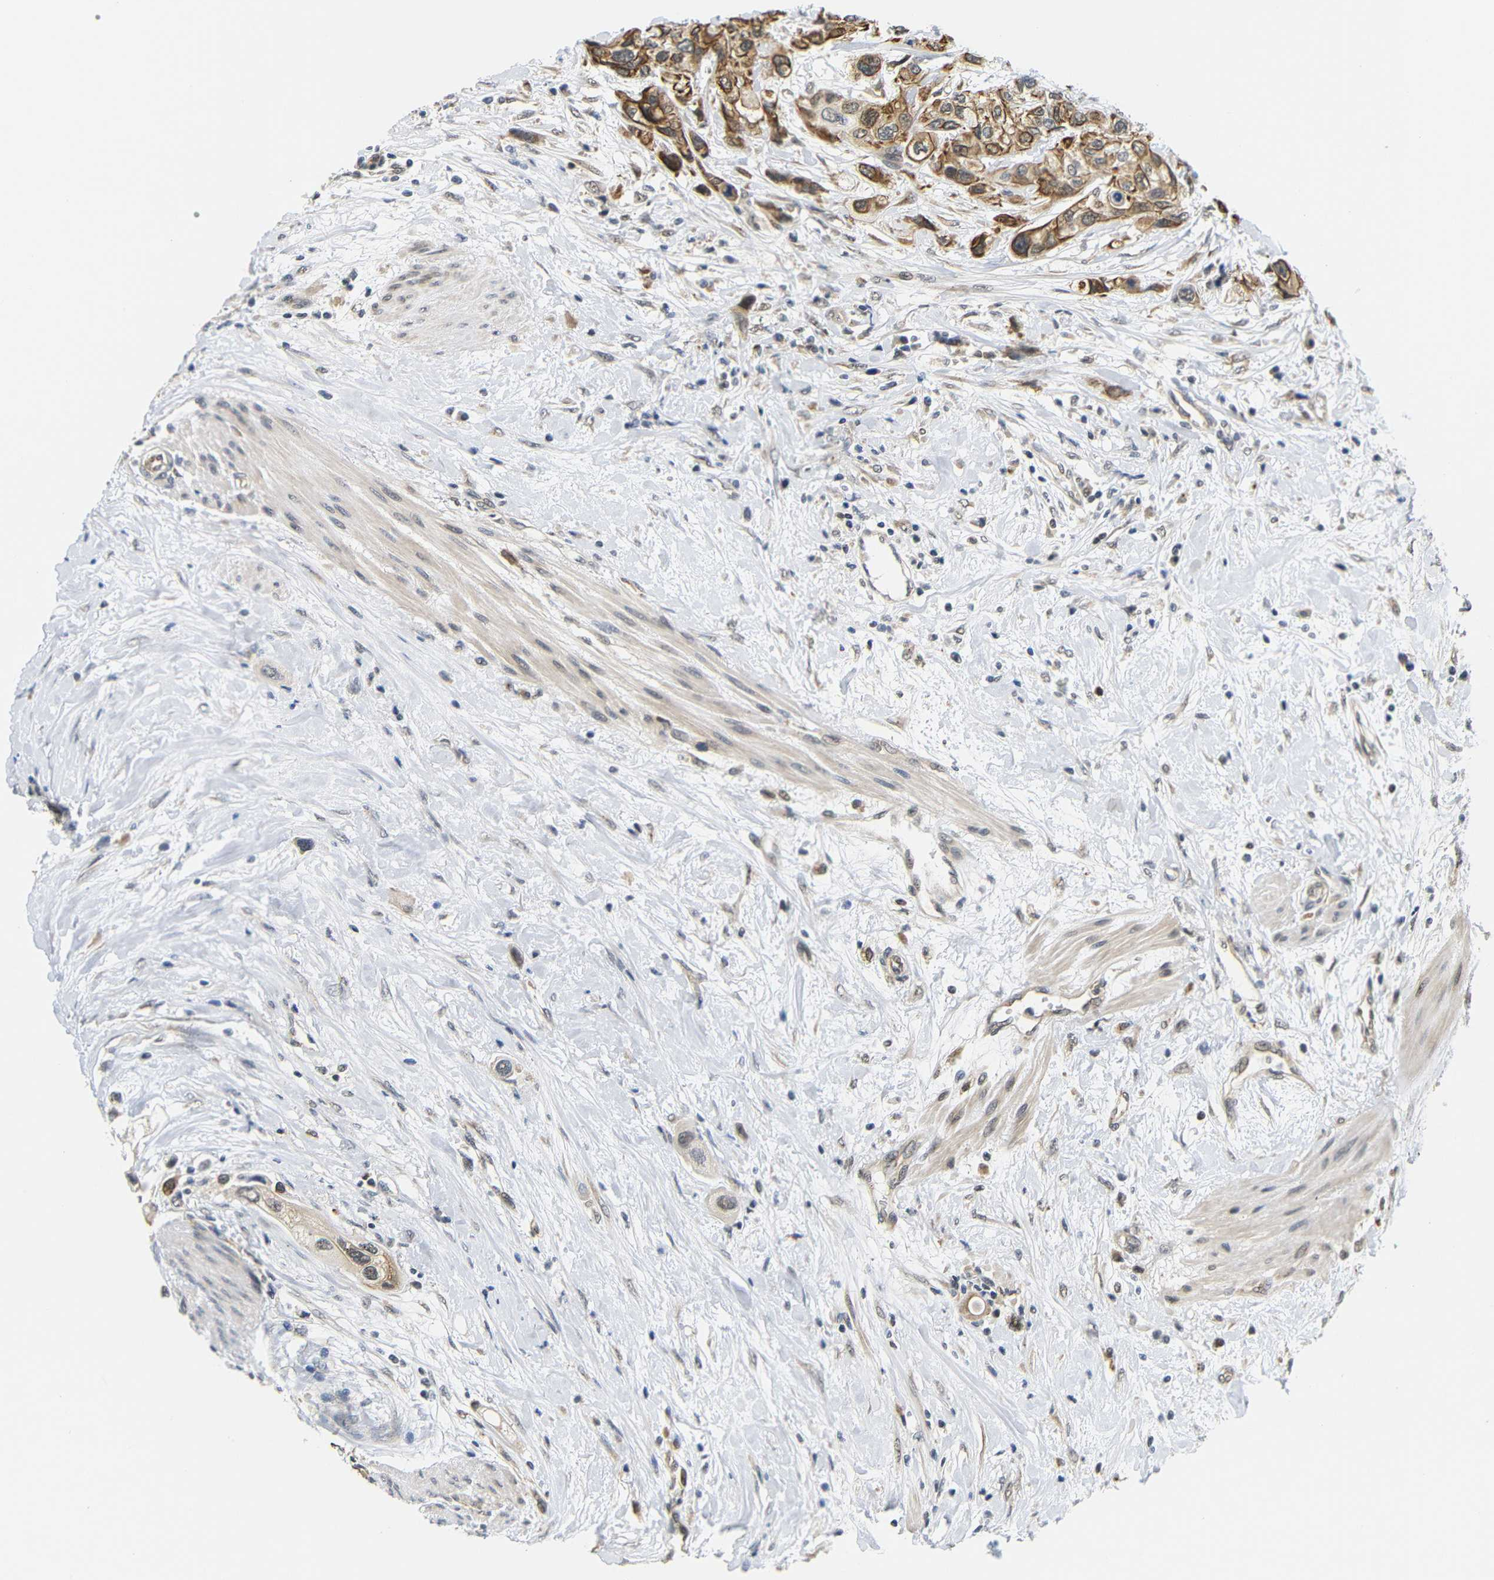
{"staining": {"intensity": "strong", "quantity": ">75%", "location": "cytoplasmic/membranous,nuclear"}, "tissue": "urothelial cancer", "cell_type": "Tumor cells", "image_type": "cancer", "snomed": [{"axis": "morphology", "description": "Urothelial carcinoma, High grade"}, {"axis": "topography", "description": "Urinary bladder"}], "caption": "Urothelial carcinoma (high-grade) tissue displays strong cytoplasmic/membranous and nuclear staining in about >75% of tumor cells, visualized by immunohistochemistry. (DAB IHC, brown staining for protein, blue staining for nuclei).", "gene": "GJA5", "patient": {"sex": "female", "age": 56}}